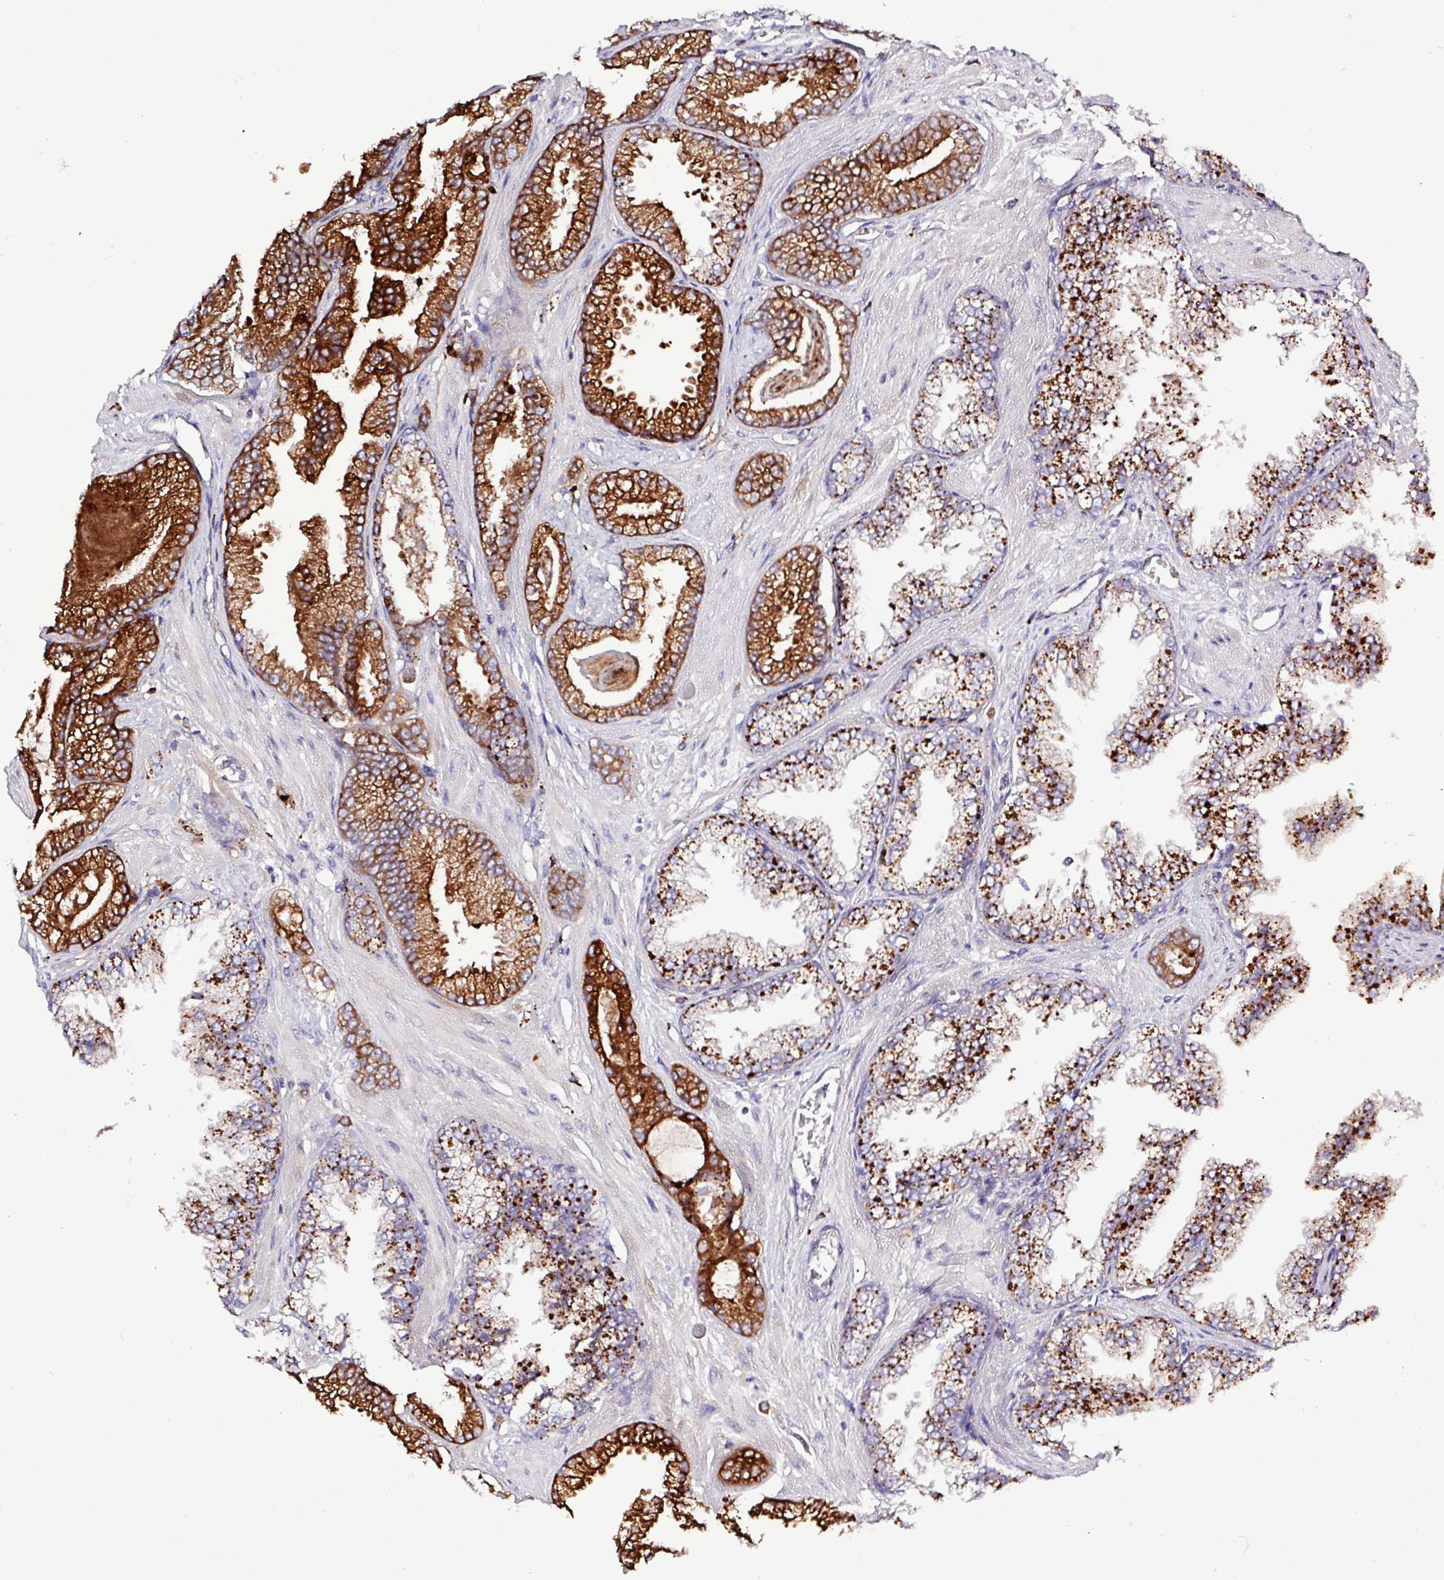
{"staining": {"intensity": "strong", "quantity": ">75%", "location": "cytoplasmic/membranous"}, "tissue": "prostate cancer", "cell_type": "Tumor cells", "image_type": "cancer", "snomed": [{"axis": "morphology", "description": "Adenocarcinoma, Low grade"}, {"axis": "topography", "description": "Prostate"}], "caption": "Prostate low-grade adenocarcinoma stained with DAB IHC demonstrates high levels of strong cytoplasmic/membranous staining in about >75% of tumor cells. (DAB (3,3'-diaminobenzidine) IHC, brown staining for protein, blue staining for nuclei).", "gene": "AMIGO2", "patient": {"sex": "male", "age": 60}}